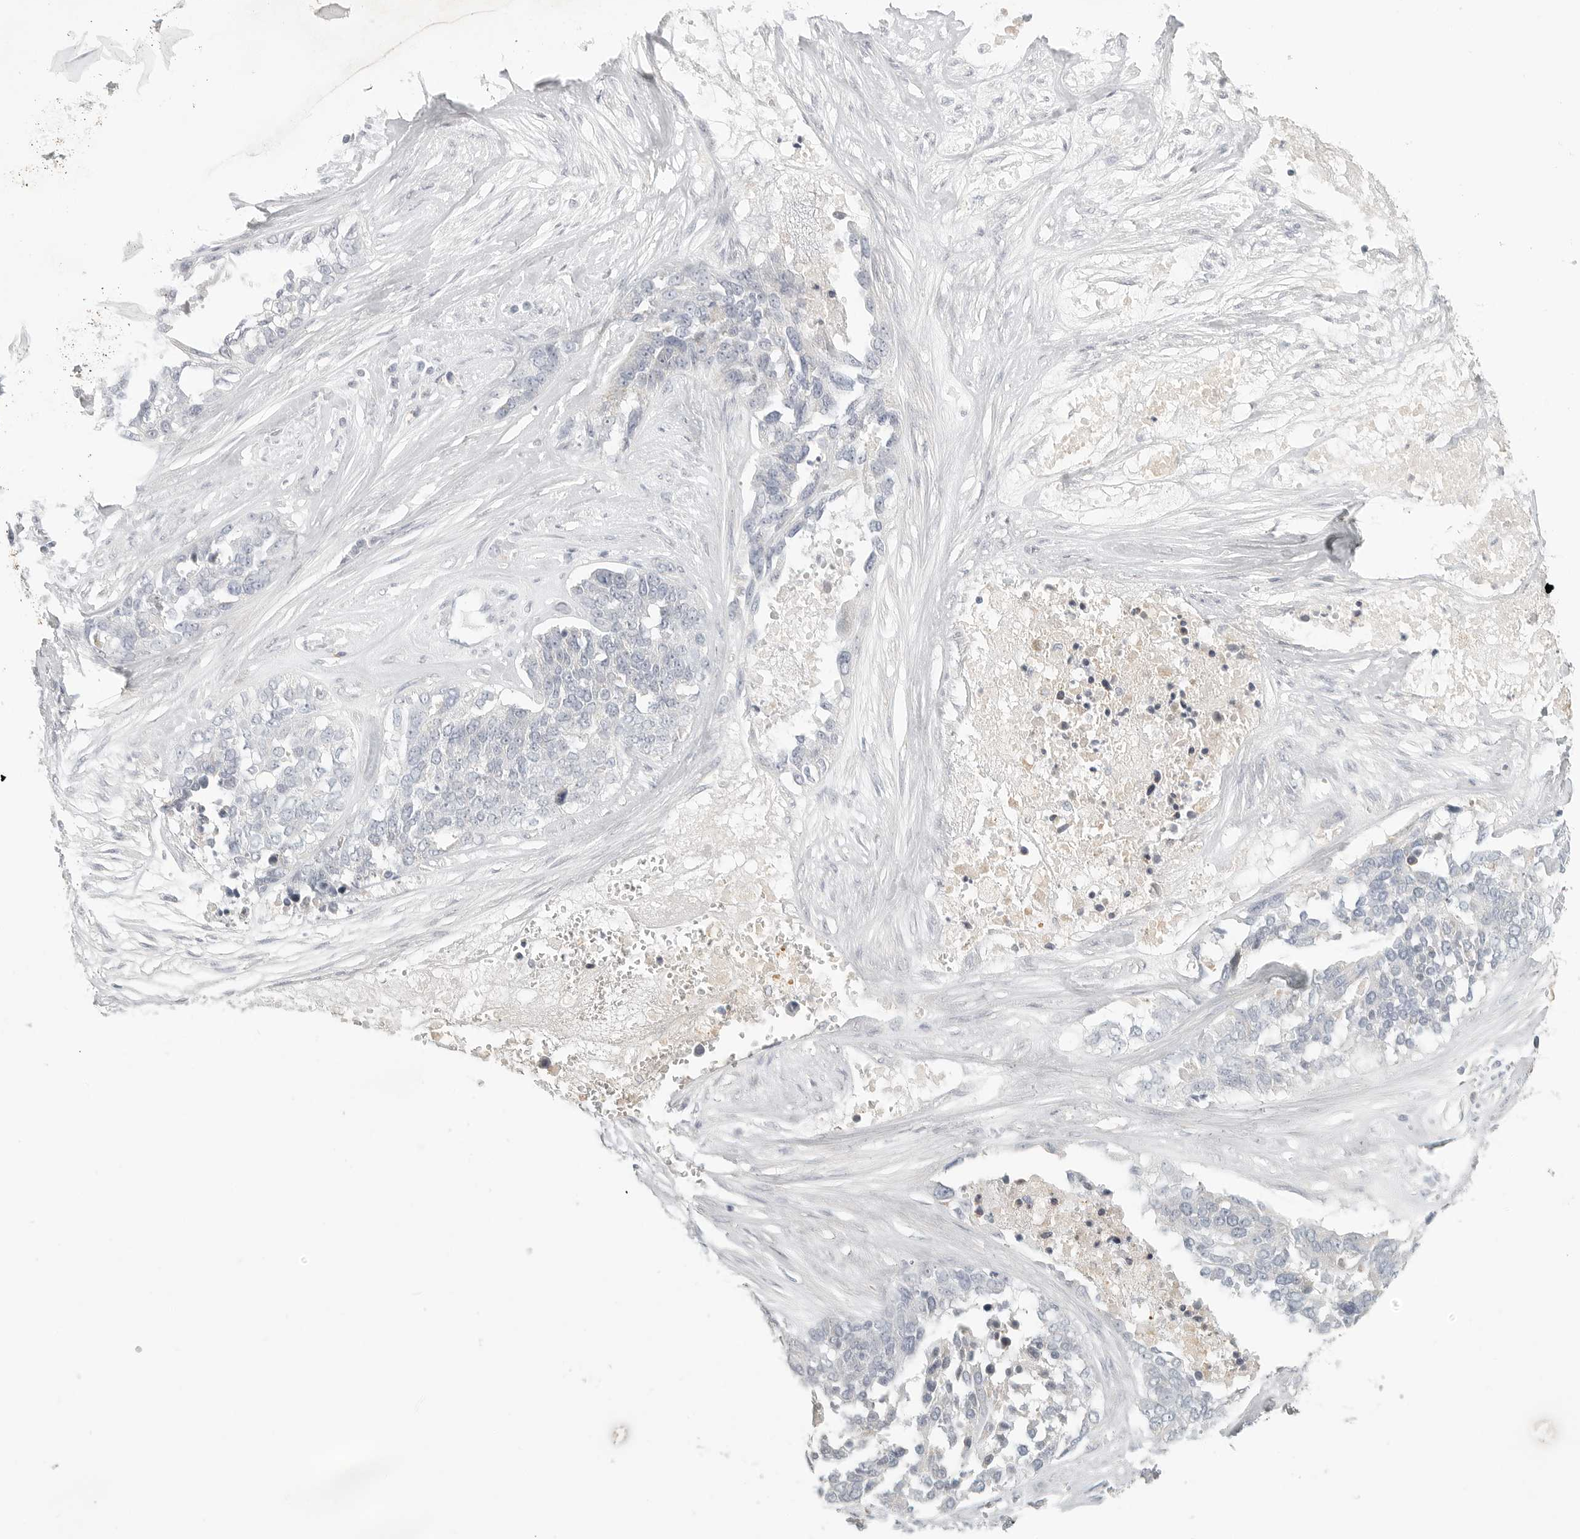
{"staining": {"intensity": "negative", "quantity": "none", "location": "none"}, "tissue": "ovarian cancer", "cell_type": "Tumor cells", "image_type": "cancer", "snomed": [{"axis": "morphology", "description": "Cystadenocarcinoma, serous, NOS"}, {"axis": "topography", "description": "Ovary"}], "caption": "There is no significant positivity in tumor cells of ovarian serous cystadenocarcinoma.", "gene": "SLC25A36", "patient": {"sex": "female", "age": 44}}